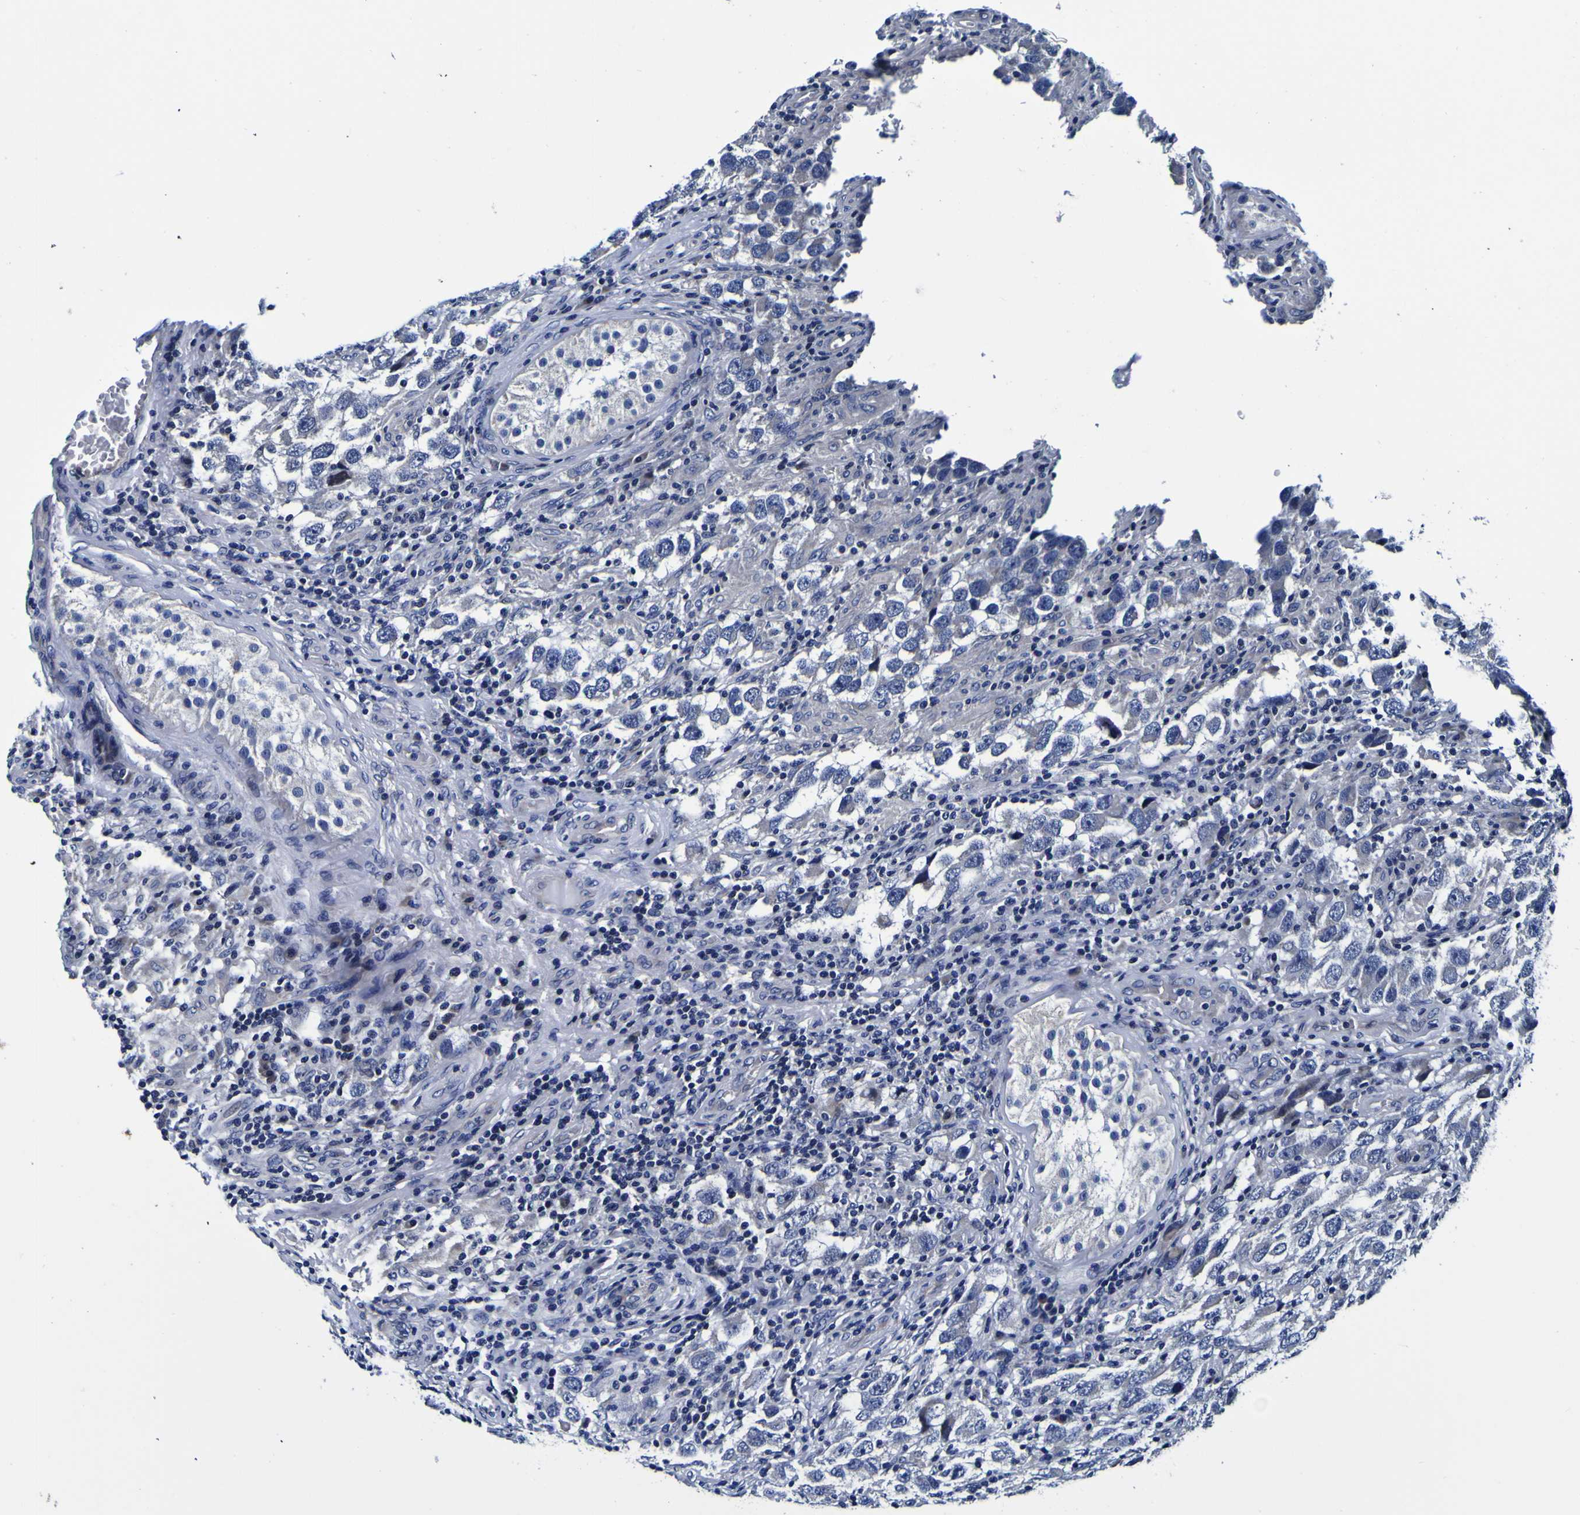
{"staining": {"intensity": "negative", "quantity": "none", "location": "none"}, "tissue": "testis cancer", "cell_type": "Tumor cells", "image_type": "cancer", "snomed": [{"axis": "morphology", "description": "Carcinoma, Embryonal, NOS"}, {"axis": "topography", "description": "Testis"}], "caption": "High power microscopy micrograph of an immunohistochemistry (IHC) micrograph of testis embryonal carcinoma, revealing no significant staining in tumor cells.", "gene": "PDLIM4", "patient": {"sex": "male", "age": 21}}